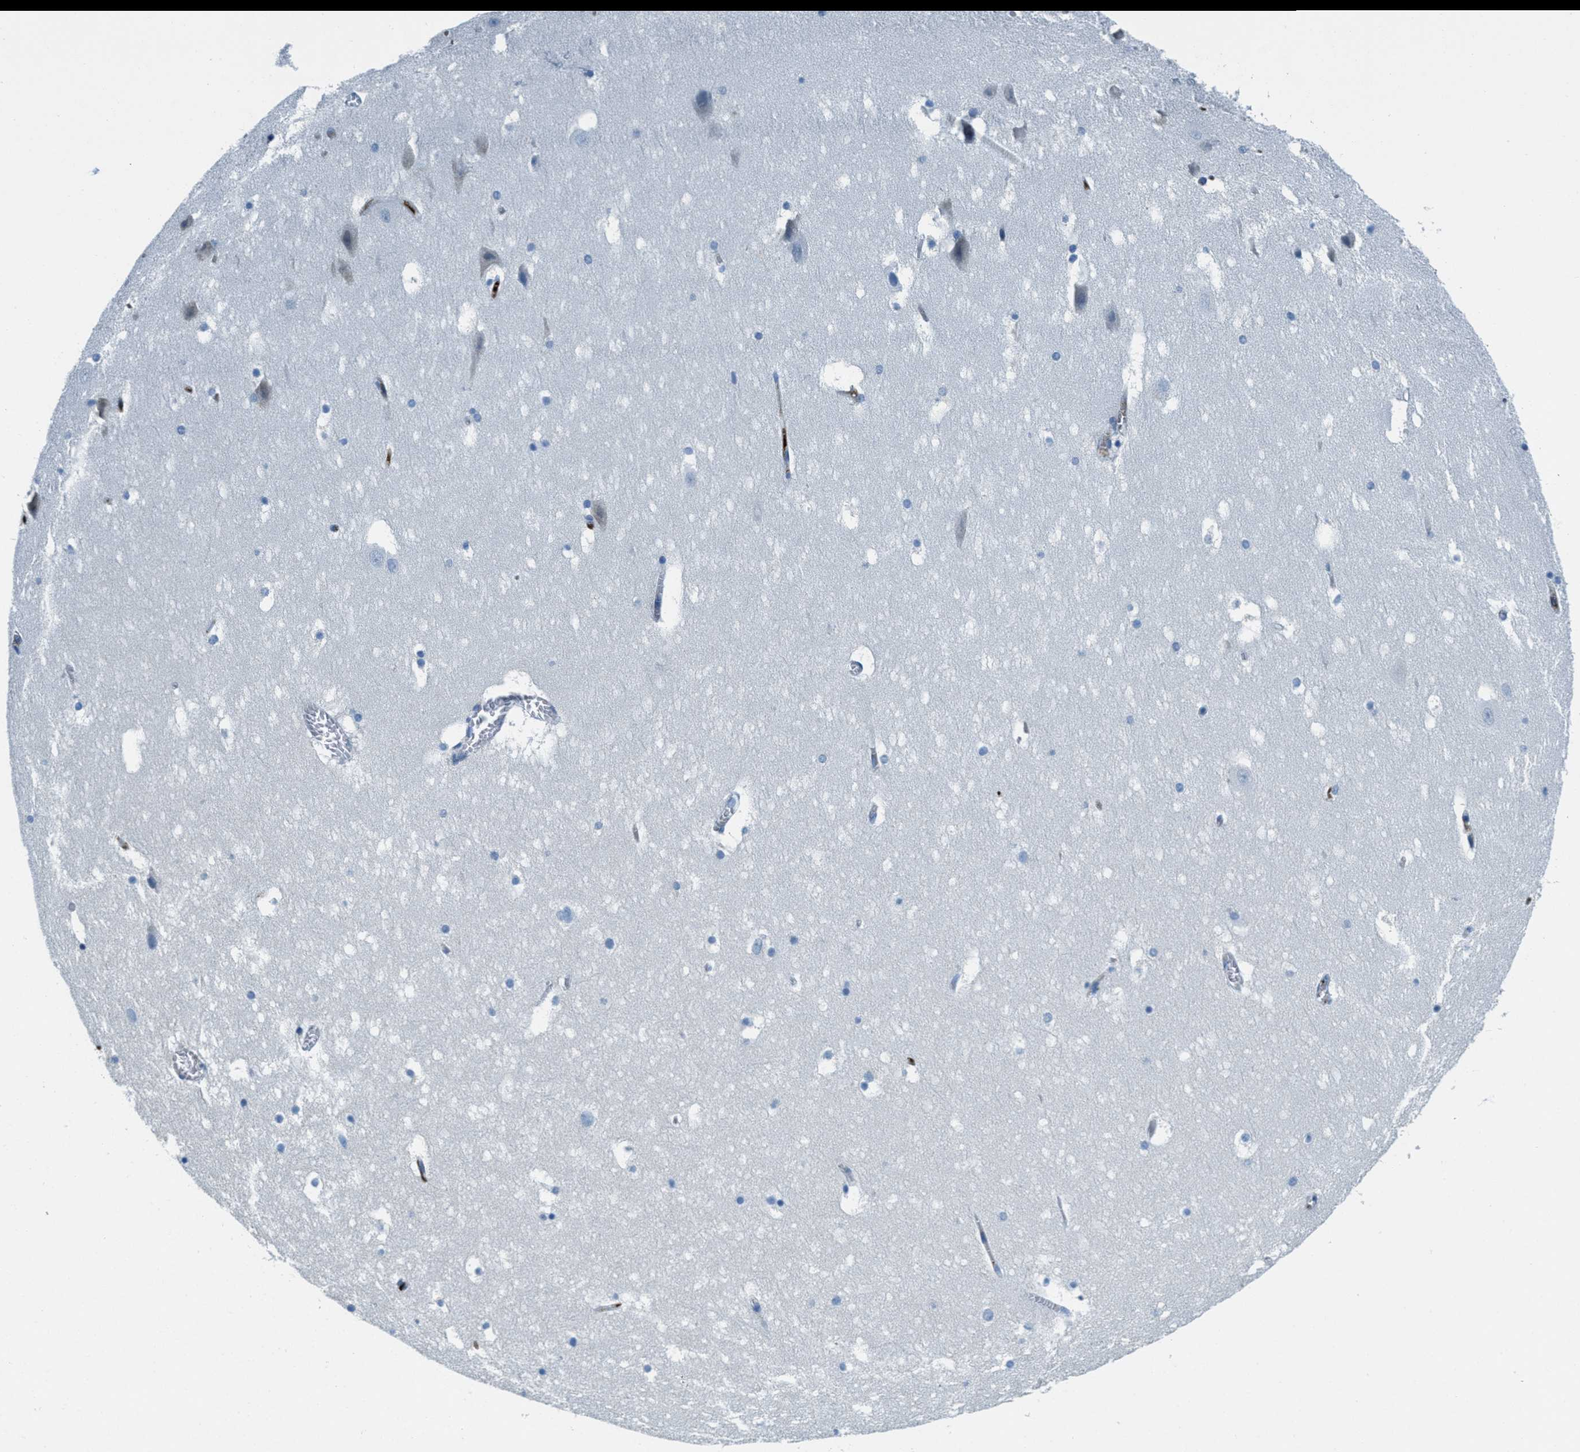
{"staining": {"intensity": "negative", "quantity": "none", "location": "none"}, "tissue": "hippocampus", "cell_type": "Glial cells", "image_type": "normal", "snomed": [{"axis": "morphology", "description": "Normal tissue, NOS"}, {"axis": "topography", "description": "Hippocampus"}], "caption": "Glial cells show no significant protein expression in unremarkable hippocampus.", "gene": "A2M", "patient": {"sex": "male", "age": 45}}